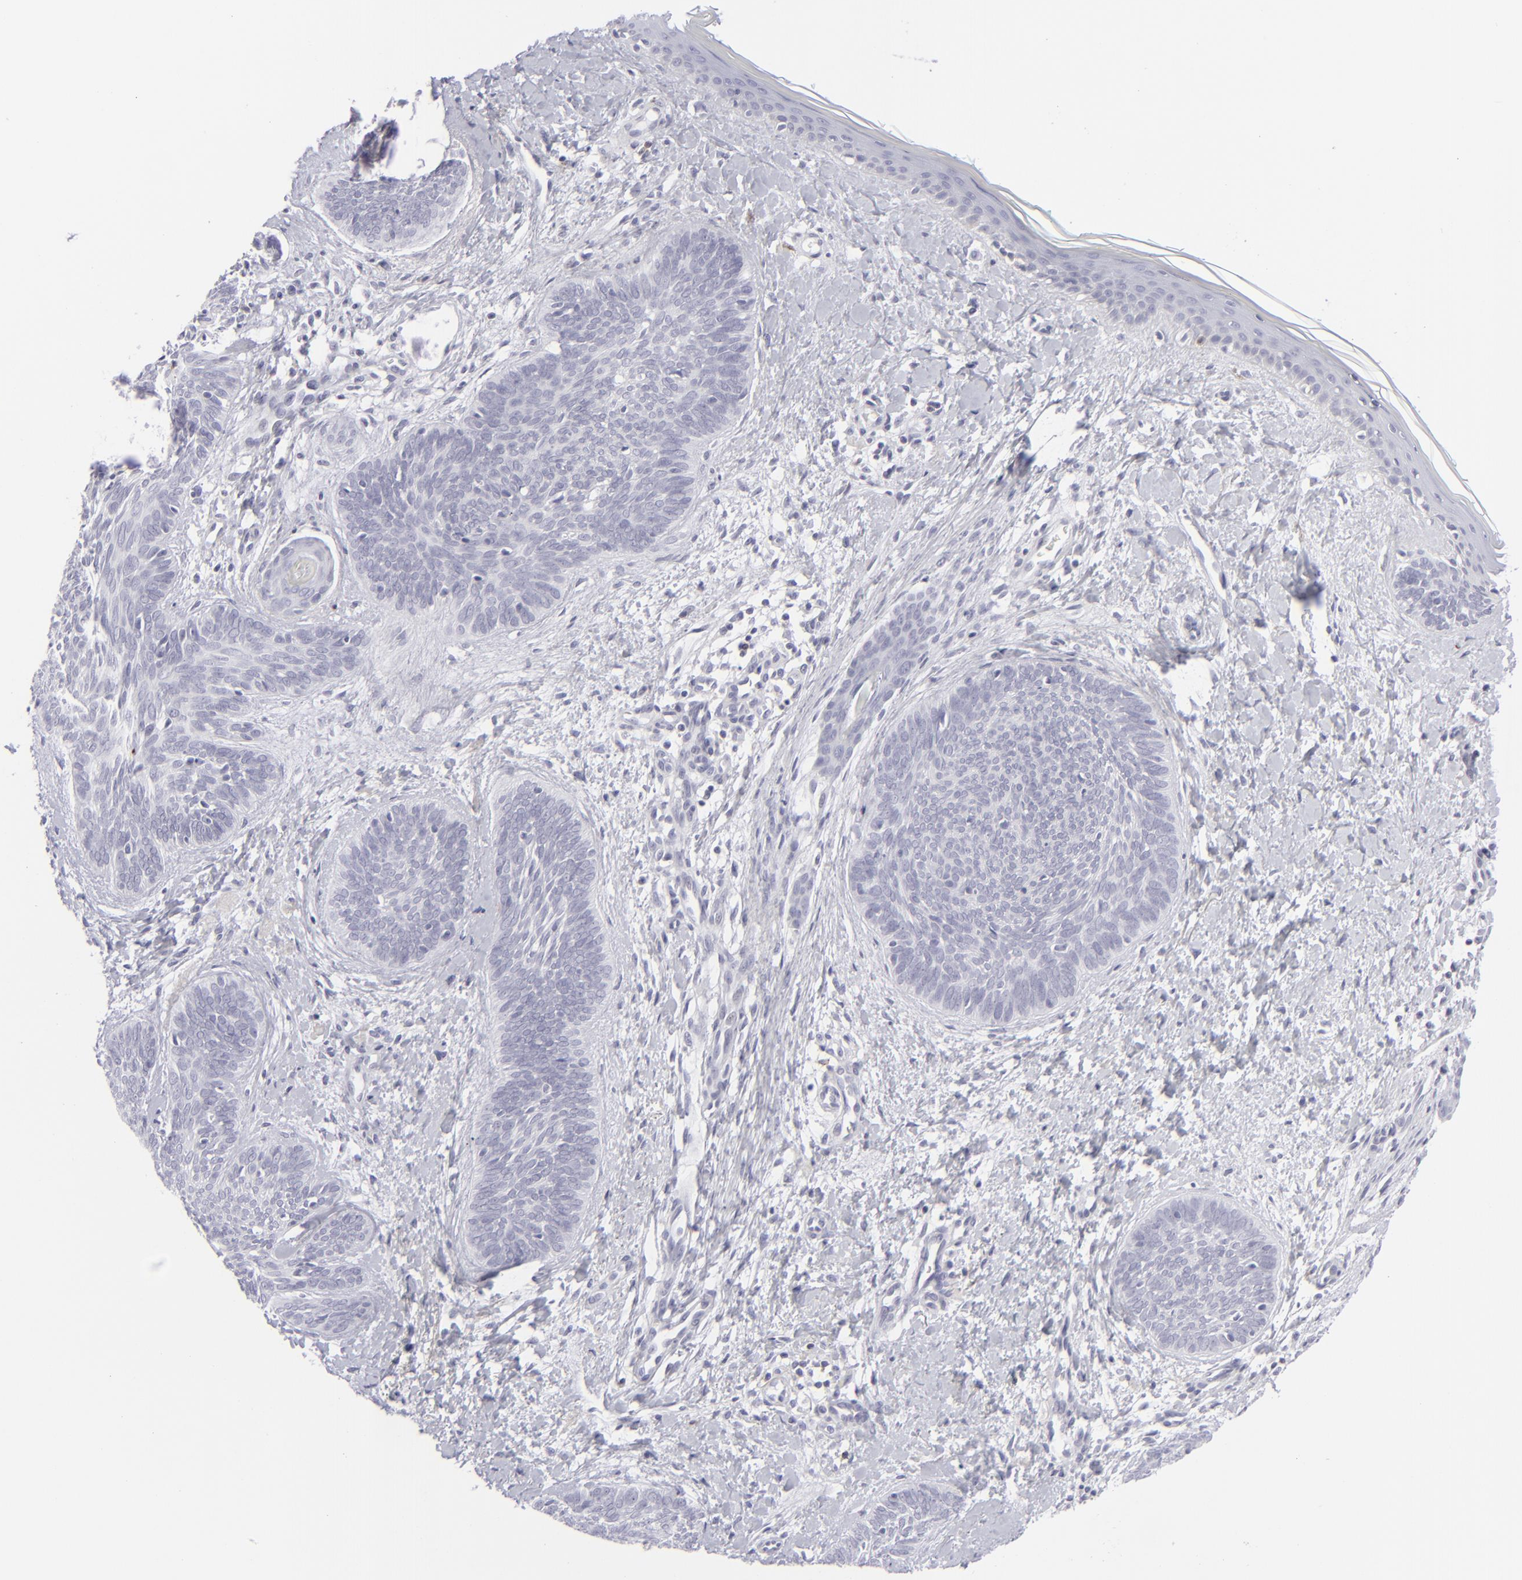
{"staining": {"intensity": "negative", "quantity": "none", "location": "none"}, "tissue": "skin cancer", "cell_type": "Tumor cells", "image_type": "cancer", "snomed": [{"axis": "morphology", "description": "Basal cell carcinoma"}, {"axis": "topography", "description": "Skin"}], "caption": "Histopathology image shows no protein positivity in tumor cells of skin cancer tissue.", "gene": "CD7", "patient": {"sex": "female", "age": 81}}